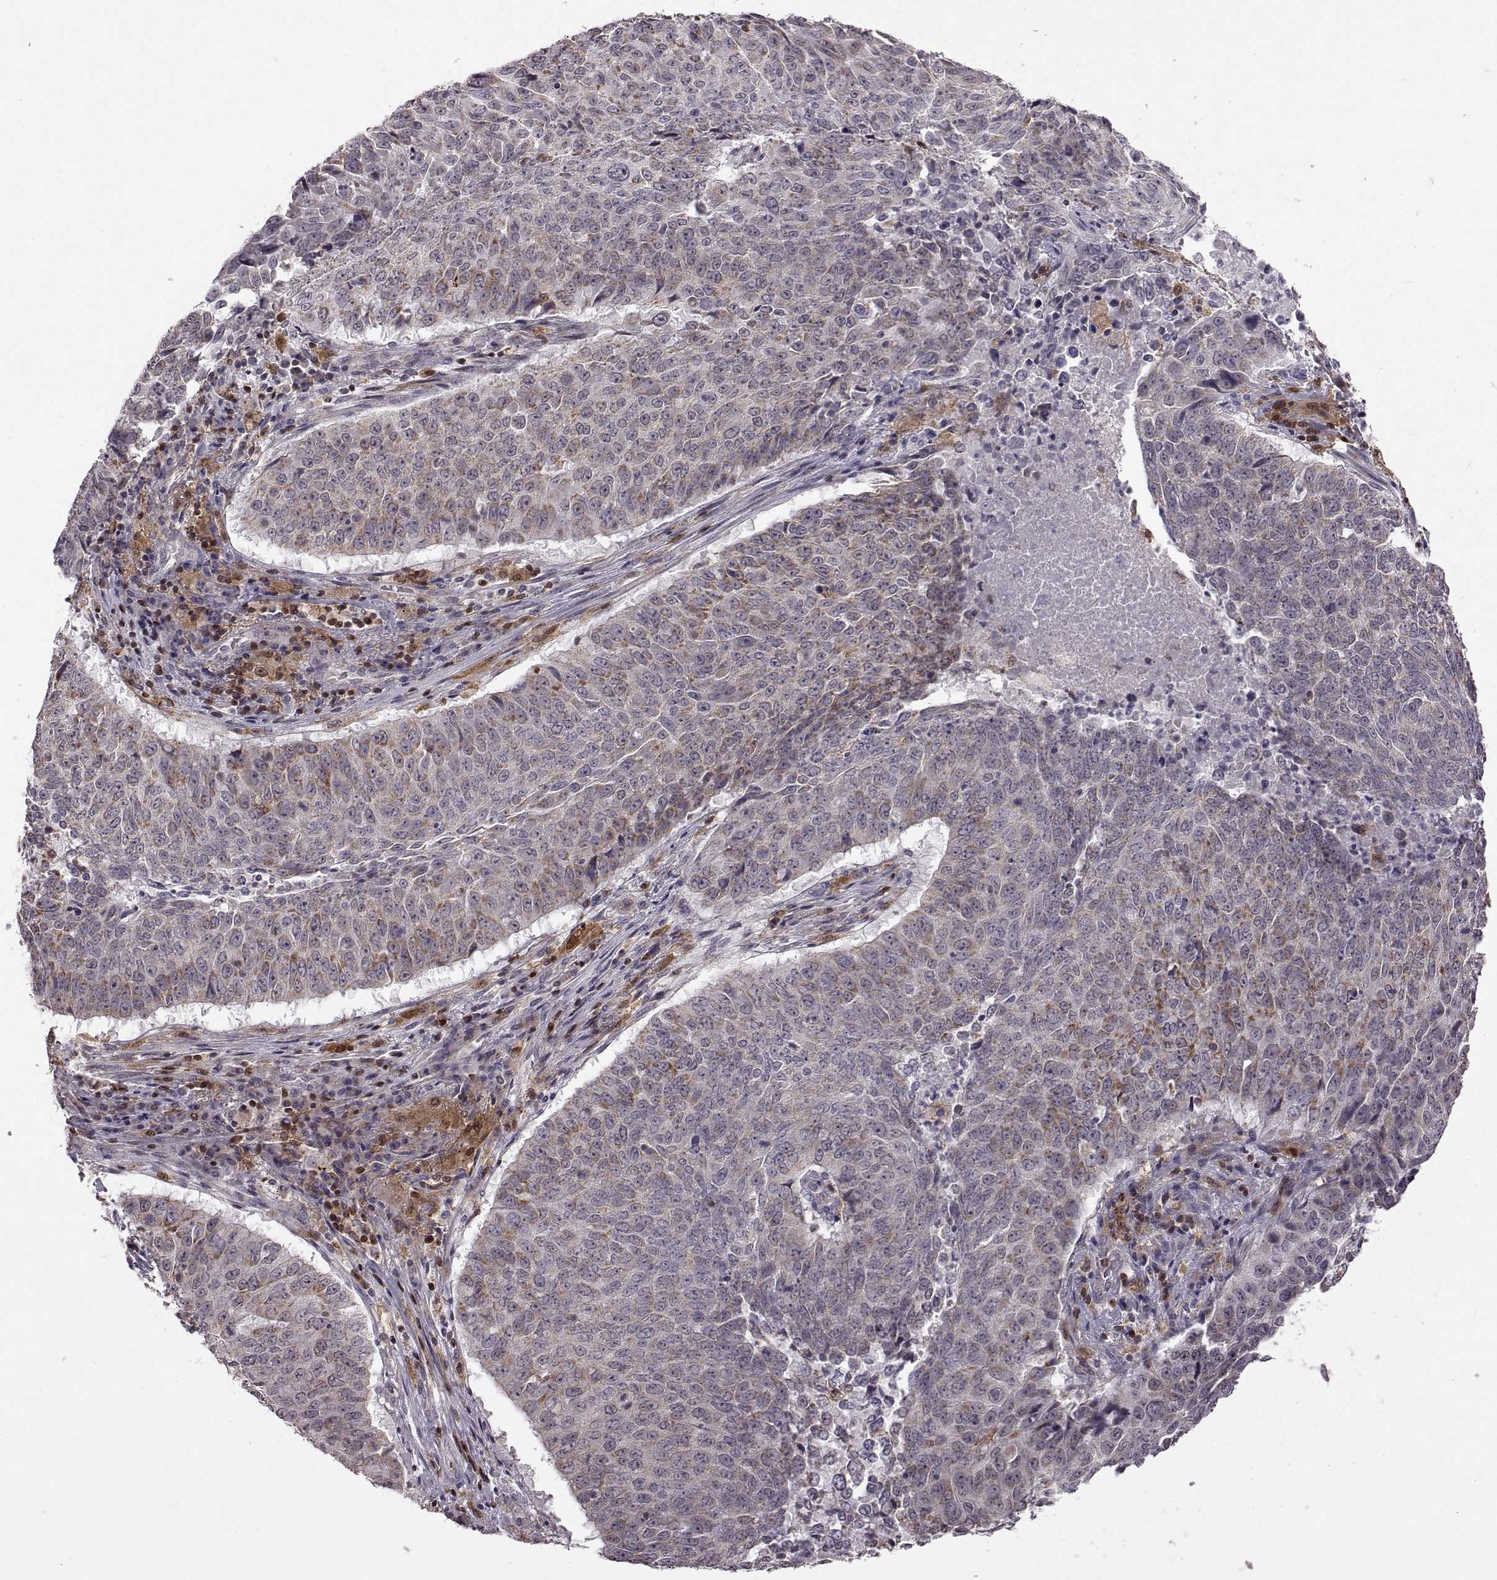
{"staining": {"intensity": "negative", "quantity": "none", "location": "none"}, "tissue": "lung cancer", "cell_type": "Tumor cells", "image_type": "cancer", "snomed": [{"axis": "morphology", "description": "Normal tissue, NOS"}, {"axis": "morphology", "description": "Squamous cell carcinoma, NOS"}, {"axis": "topography", "description": "Bronchus"}, {"axis": "topography", "description": "Lung"}], "caption": "Protein analysis of lung cancer (squamous cell carcinoma) reveals no significant expression in tumor cells.", "gene": "DOK2", "patient": {"sex": "male", "age": 64}}